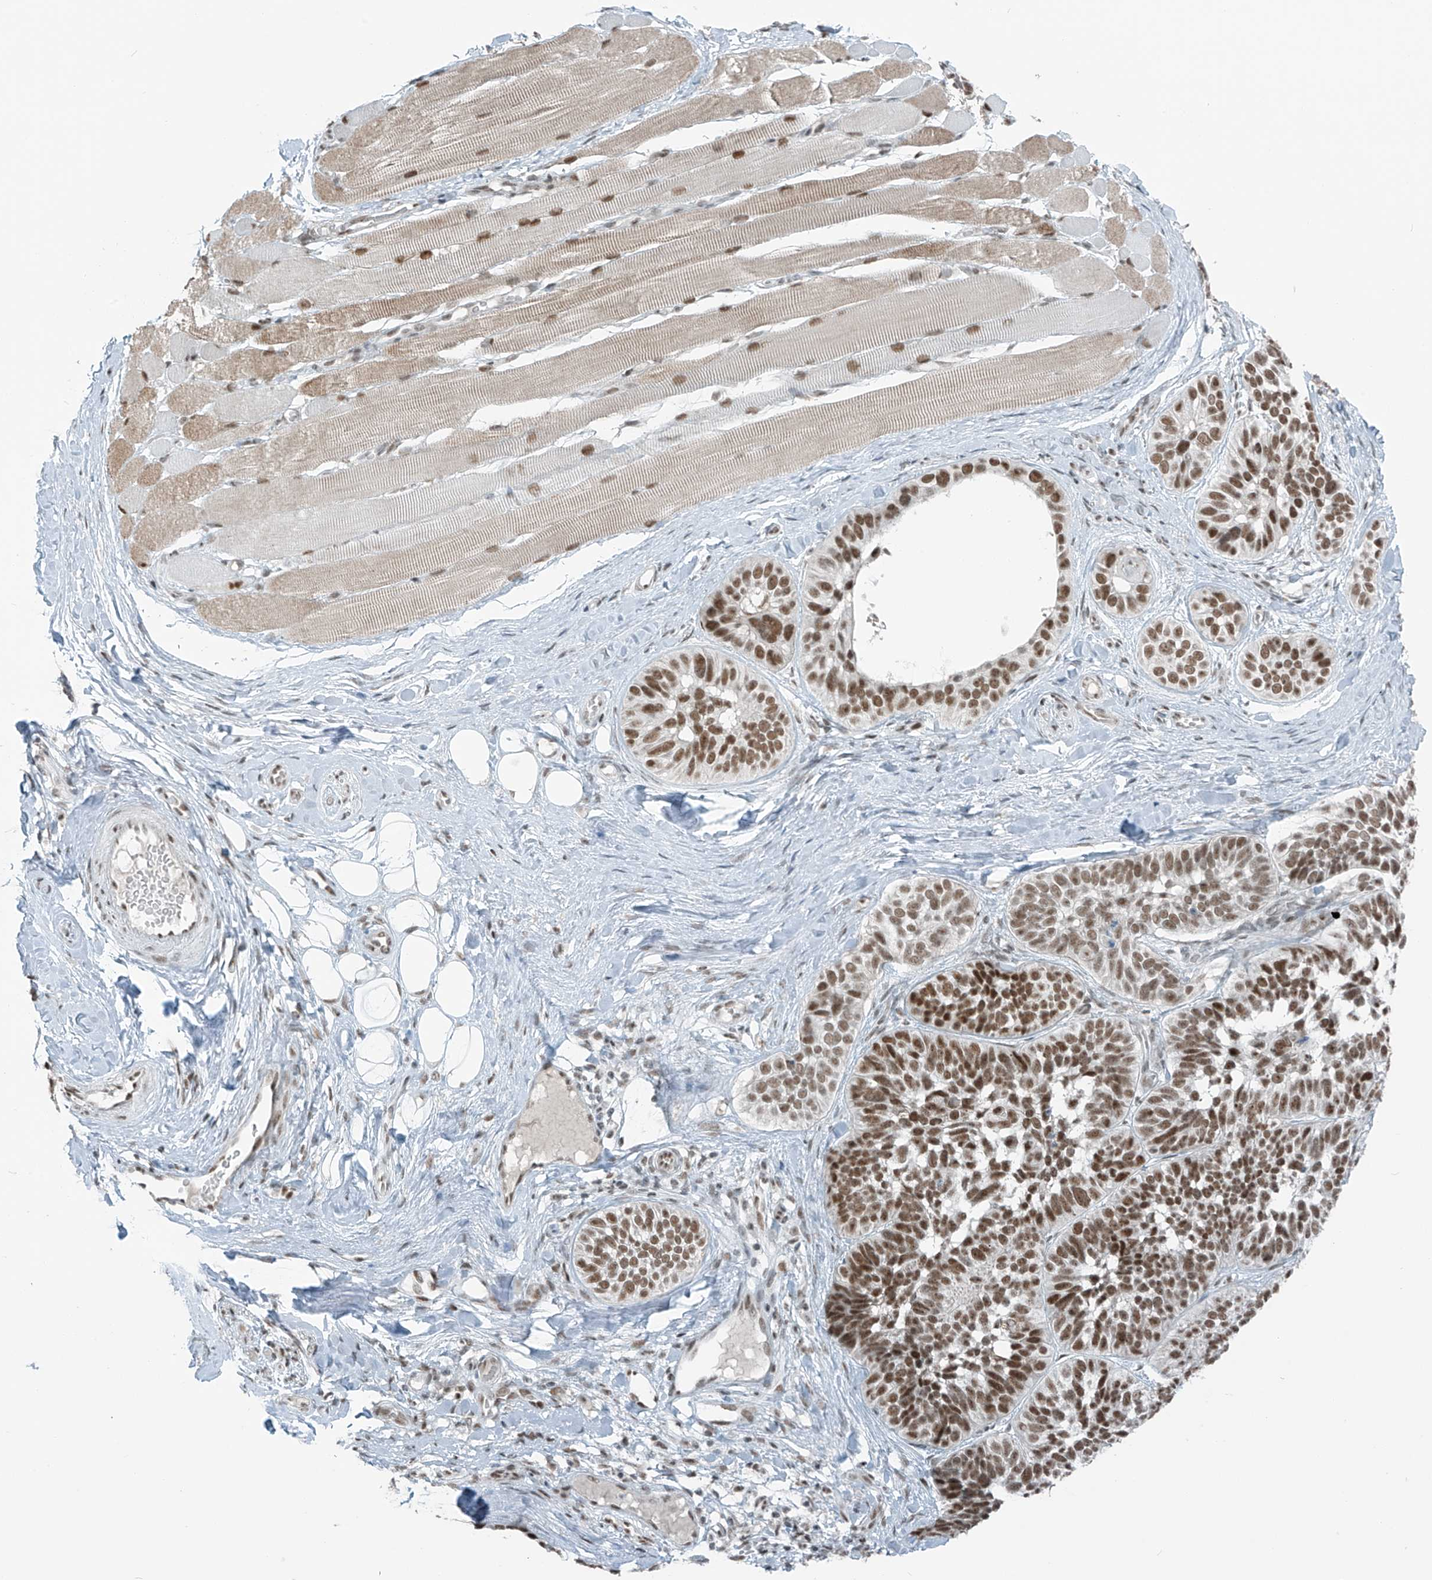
{"staining": {"intensity": "moderate", "quantity": ">75%", "location": "nuclear"}, "tissue": "skin cancer", "cell_type": "Tumor cells", "image_type": "cancer", "snomed": [{"axis": "morphology", "description": "Basal cell carcinoma"}, {"axis": "topography", "description": "Skin"}], "caption": "Basal cell carcinoma (skin) was stained to show a protein in brown. There is medium levels of moderate nuclear positivity in approximately >75% of tumor cells. The protein is shown in brown color, while the nuclei are stained blue.", "gene": "WRNIP1", "patient": {"sex": "male", "age": 62}}